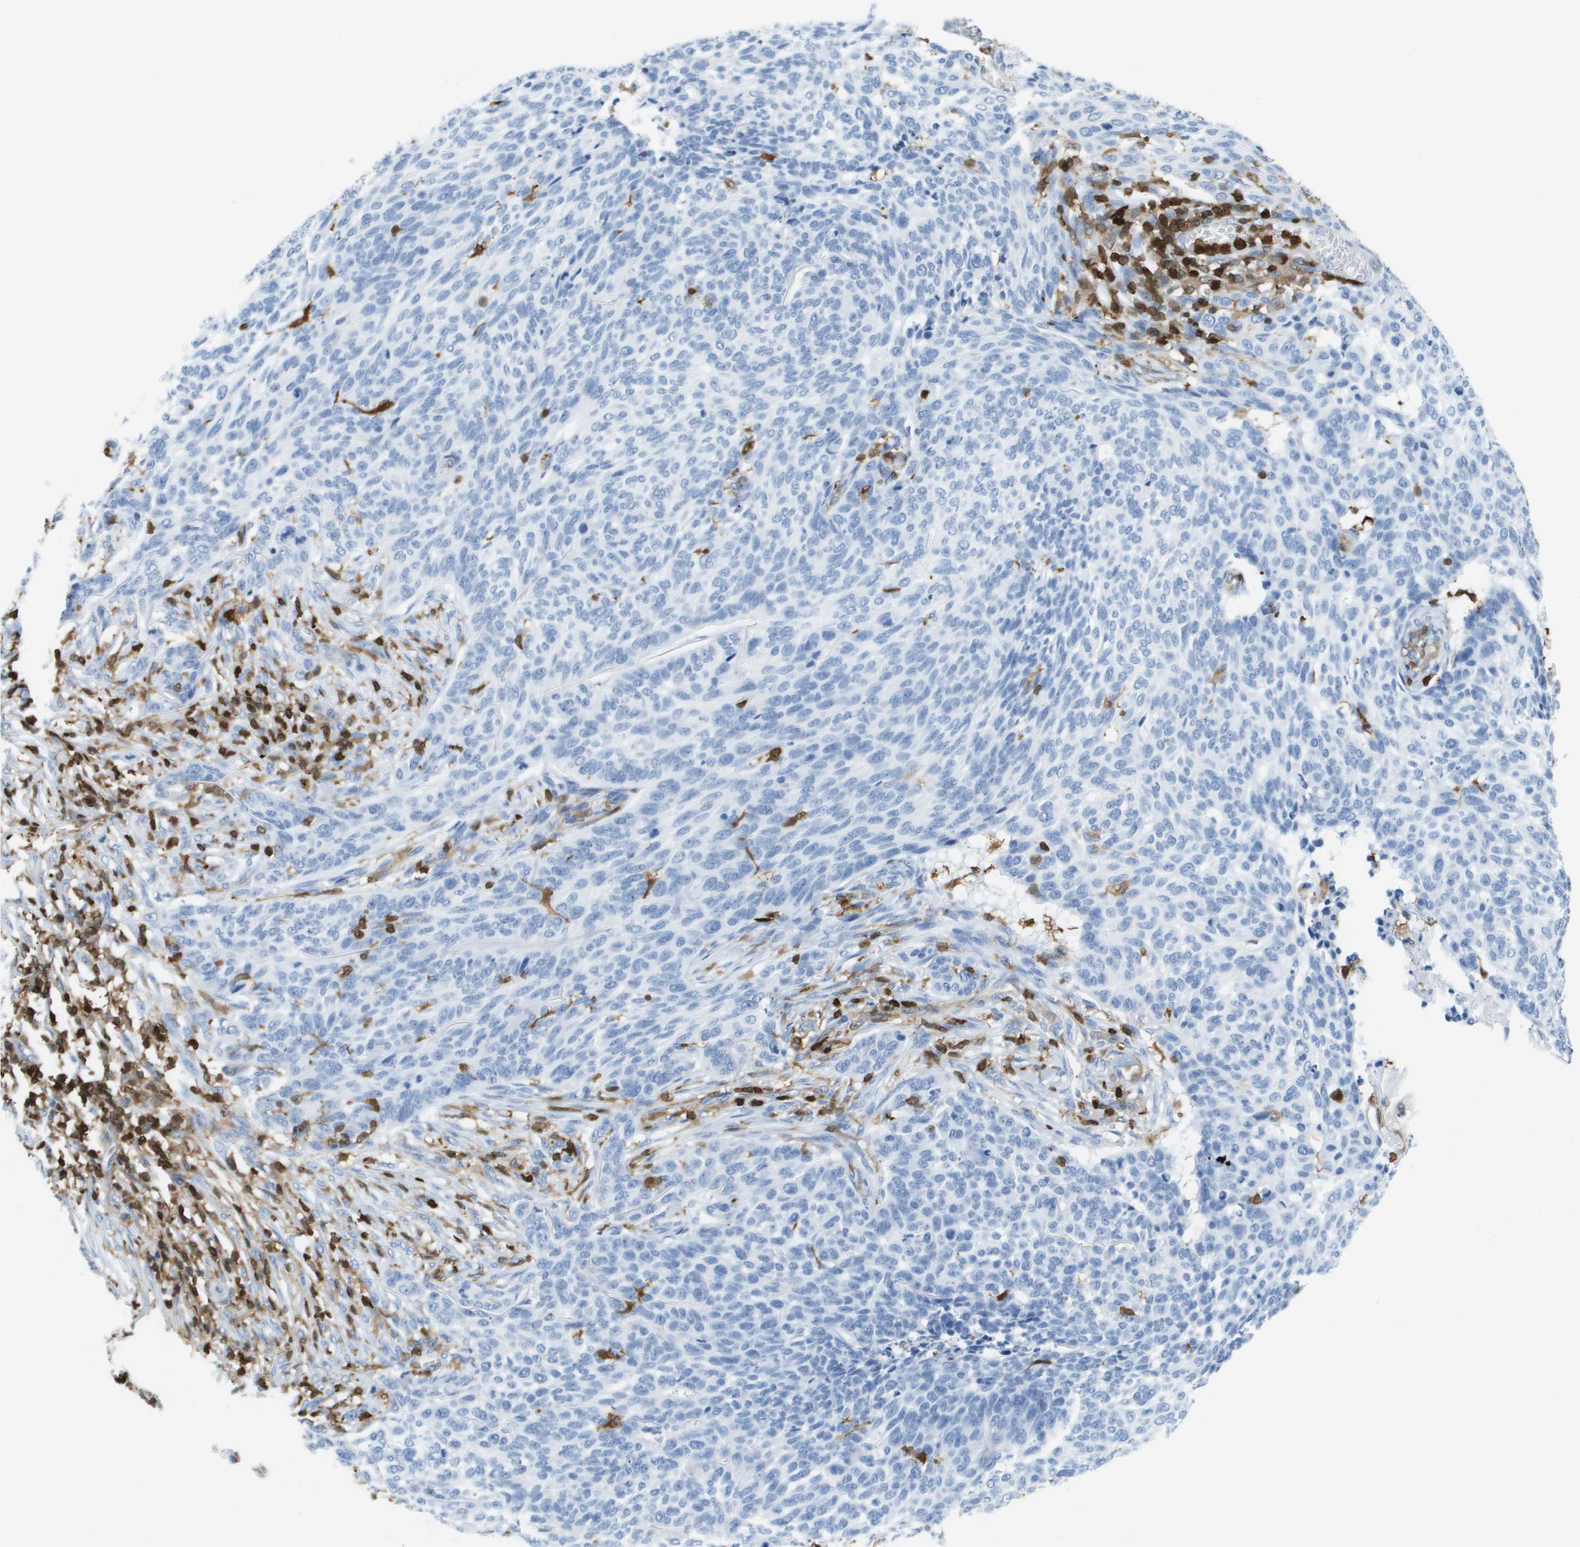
{"staining": {"intensity": "negative", "quantity": "none", "location": "none"}, "tissue": "skin cancer", "cell_type": "Tumor cells", "image_type": "cancer", "snomed": [{"axis": "morphology", "description": "Basal cell carcinoma"}, {"axis": "topography", "description": "Skin"}], "caption": "Basal cell carcinoma (skin) was stained to show a protein in brown. There is no significant expression in tumor cells.", "gene": "DOCK5", "patient": {"sex": "male", "age": 85}}